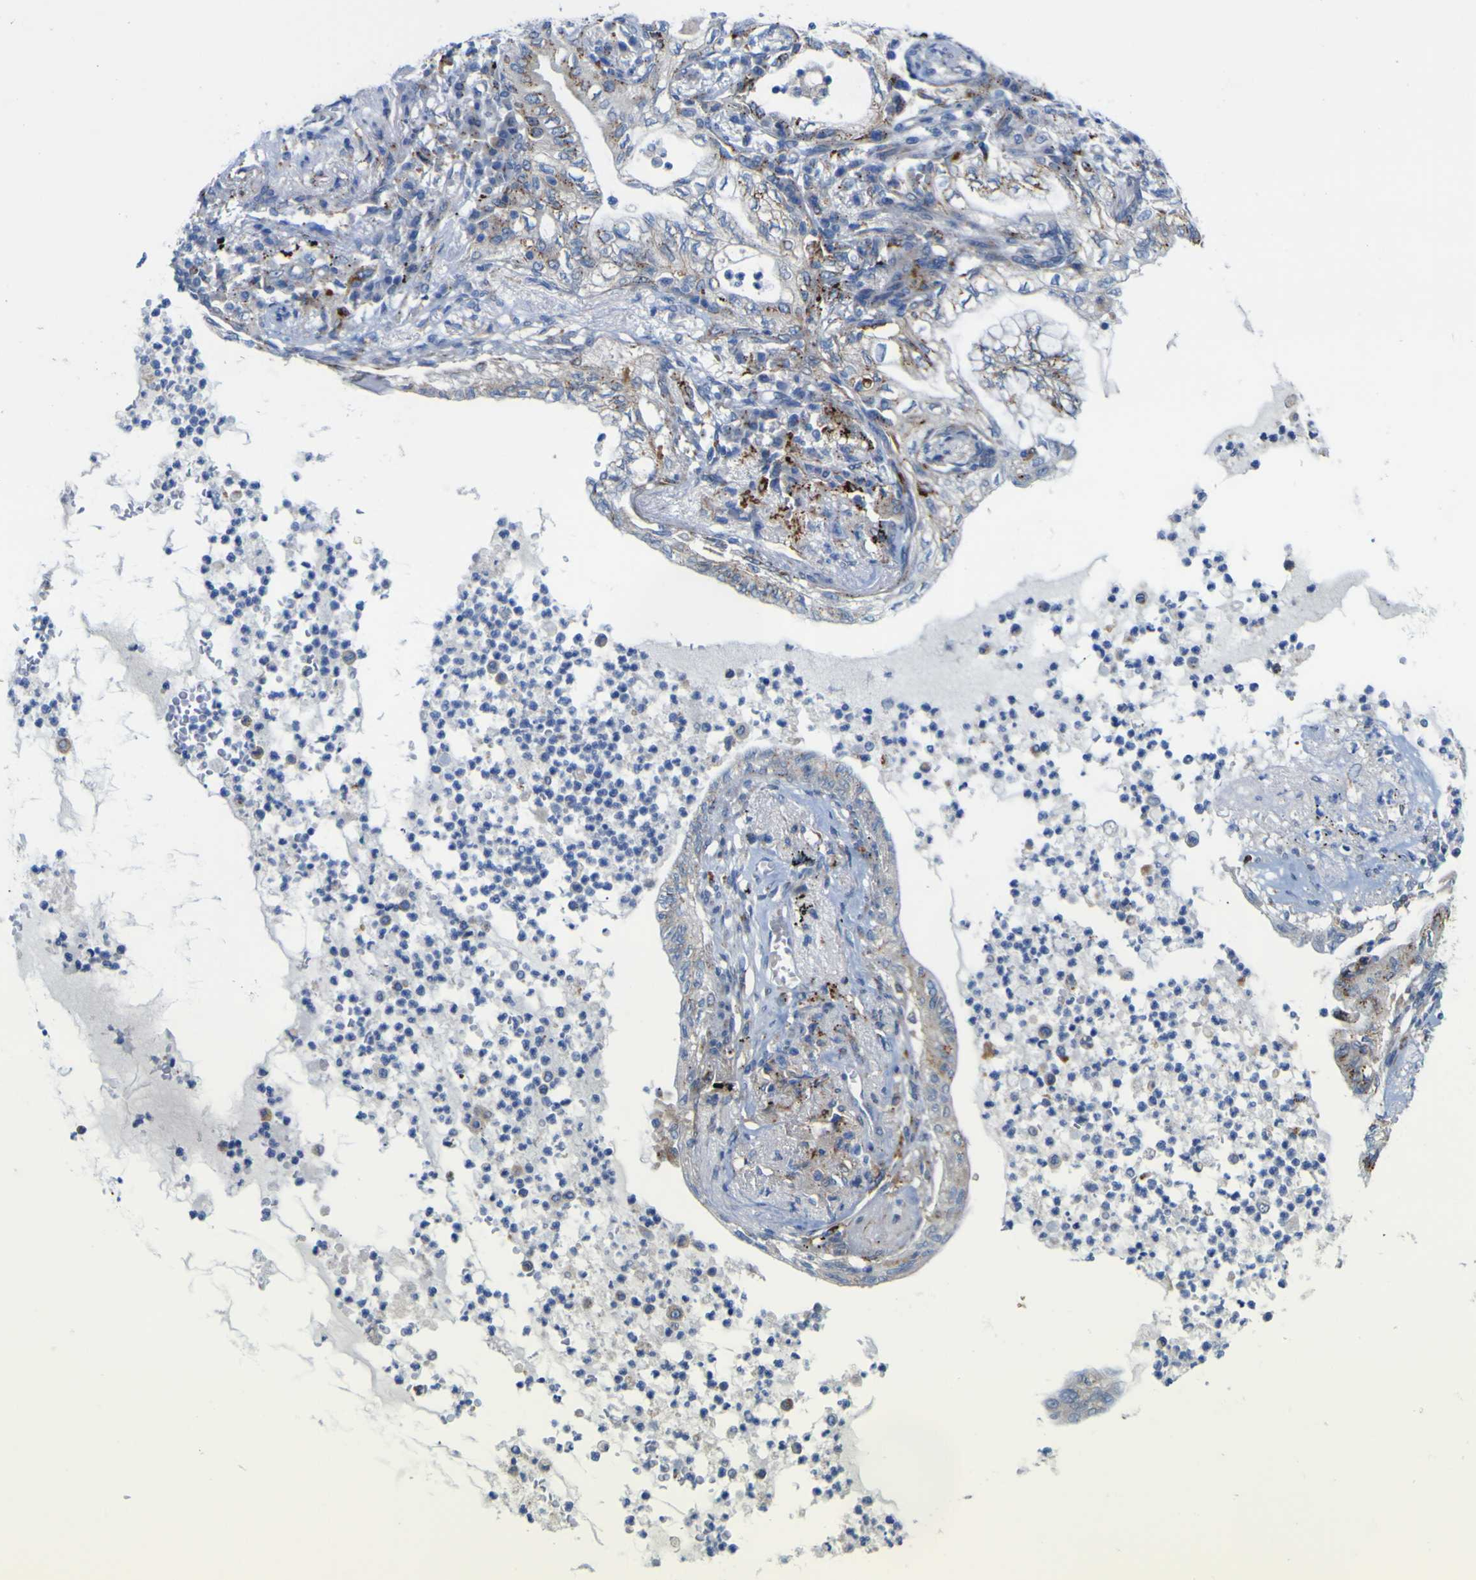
{"staining": {"intensity": "moderate", "quantity": "25%-75%", "location": "cytoplasmic/membranous"}, "tissue": "lung cancer", "cell_type": "Tumor cells", "image_type": "cancer", "snomed": [{"axis": "morphology", "description": "Normal tissue, NOS"}, {"axis": "morphology", "description": "Adenocarcinoma, NOS"}, {"axis": "topography", "description": "Bronchus"}, {"axis": "topography", "description": "Lung"}], "caption": "A brown stain labels moderate cytoplasmic/membranous positivity of a protein in human lung cancer (adenocarcinoma) tumor cells.", "gene": "PTPRF", "patient": {"sex": "female", "age": 70}}